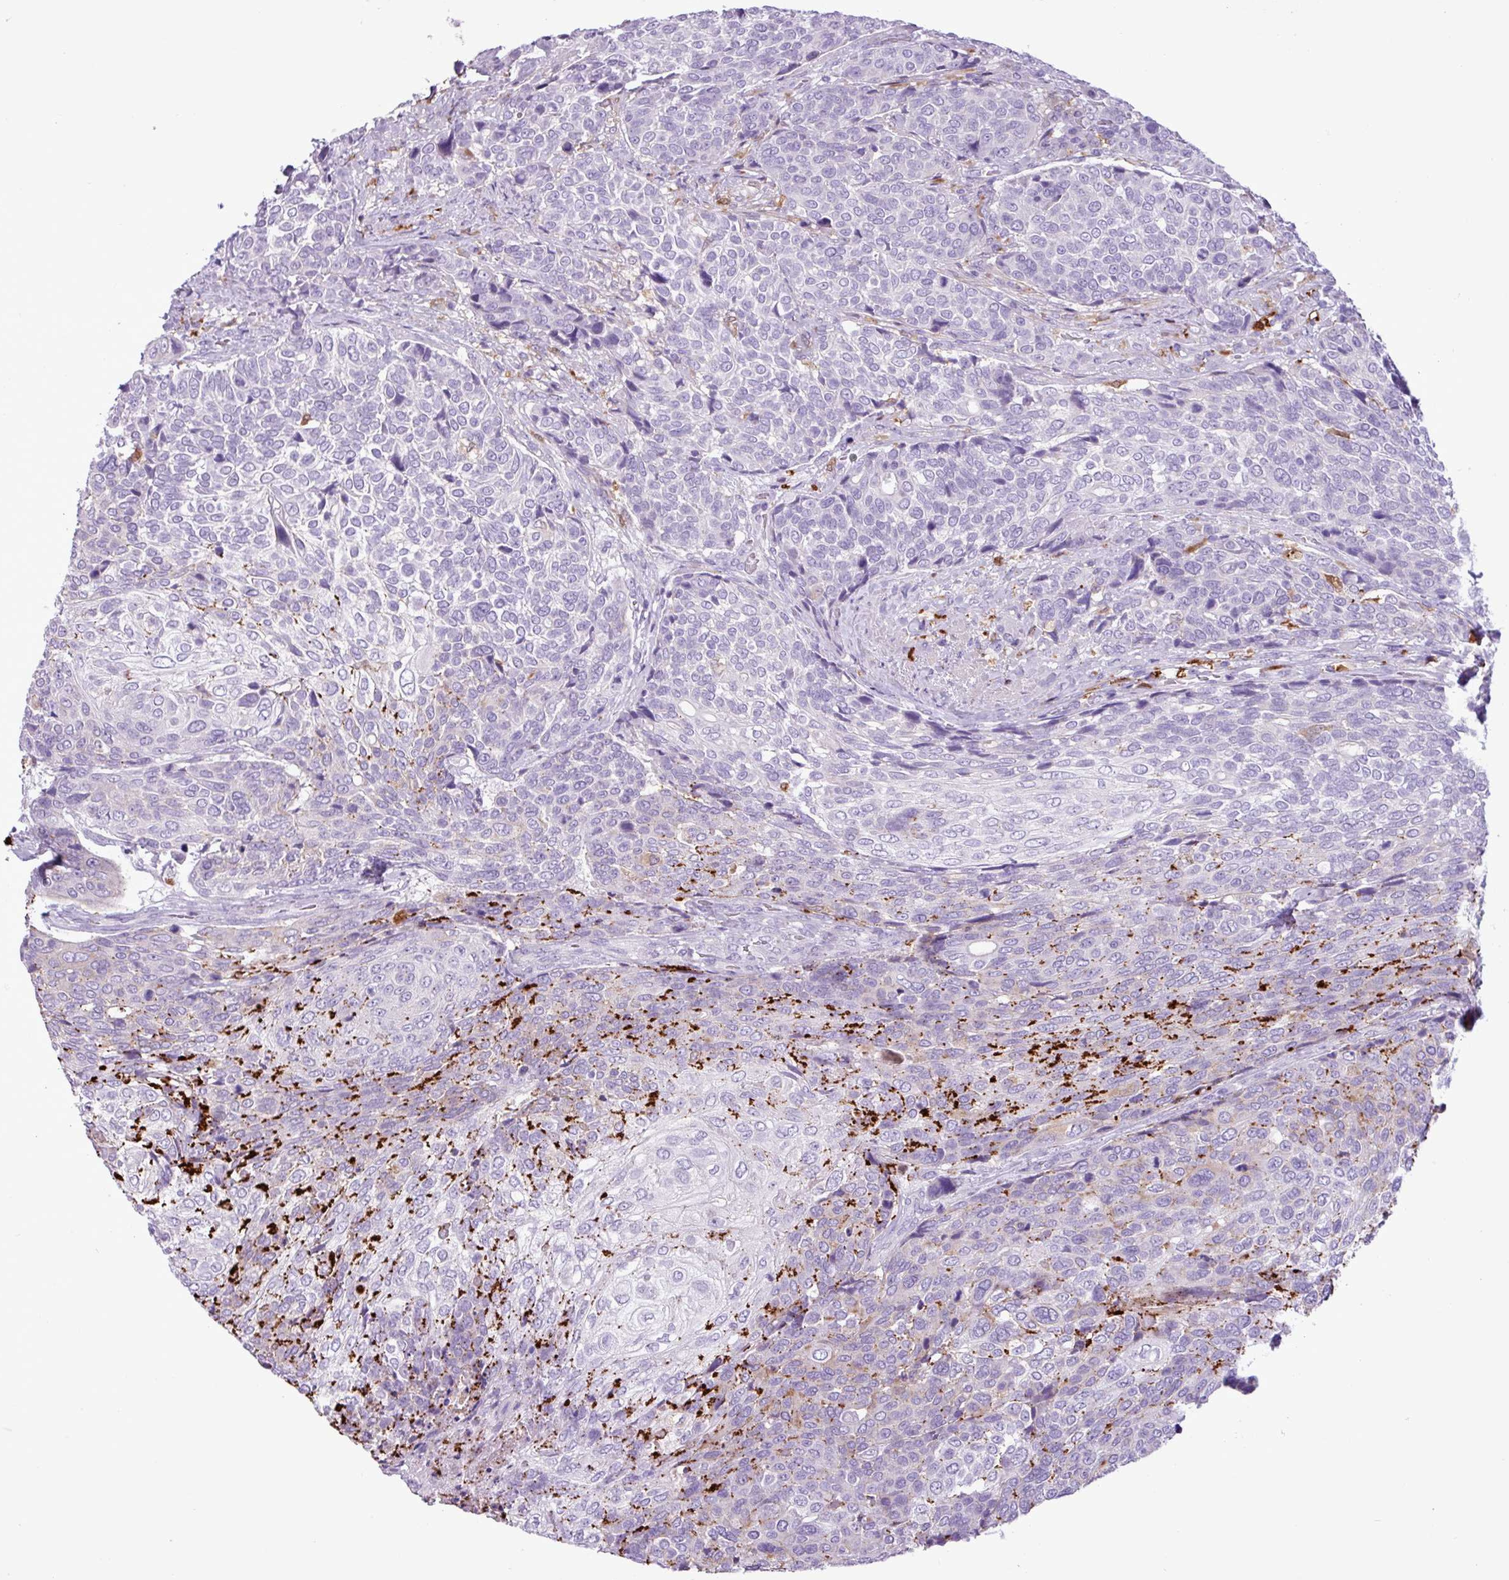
{"staining": {"intensity": "strong", "quantity": "<25%", "location": "cytoplasmic/membranous"}, "tissue": "urothelial cancer", "cell_type": "Tumor cells", "image_type": "cancer", "snomed": [{"axis": "morphology", "description": "Urothelial carcinoma, High grade"}, {"axis": "topography", "description": "Urinary bladder"}], "caption": "Protein staining exhibits strong cytoplasmic/membranous positivity in approximately <25% of tumor cells in urothelial cancer. The protein of interest is shown in brown color, while the nuclei are stained blue.", "gene": "TMEM200C", "patient": {"sex": "female", "age": 70}}